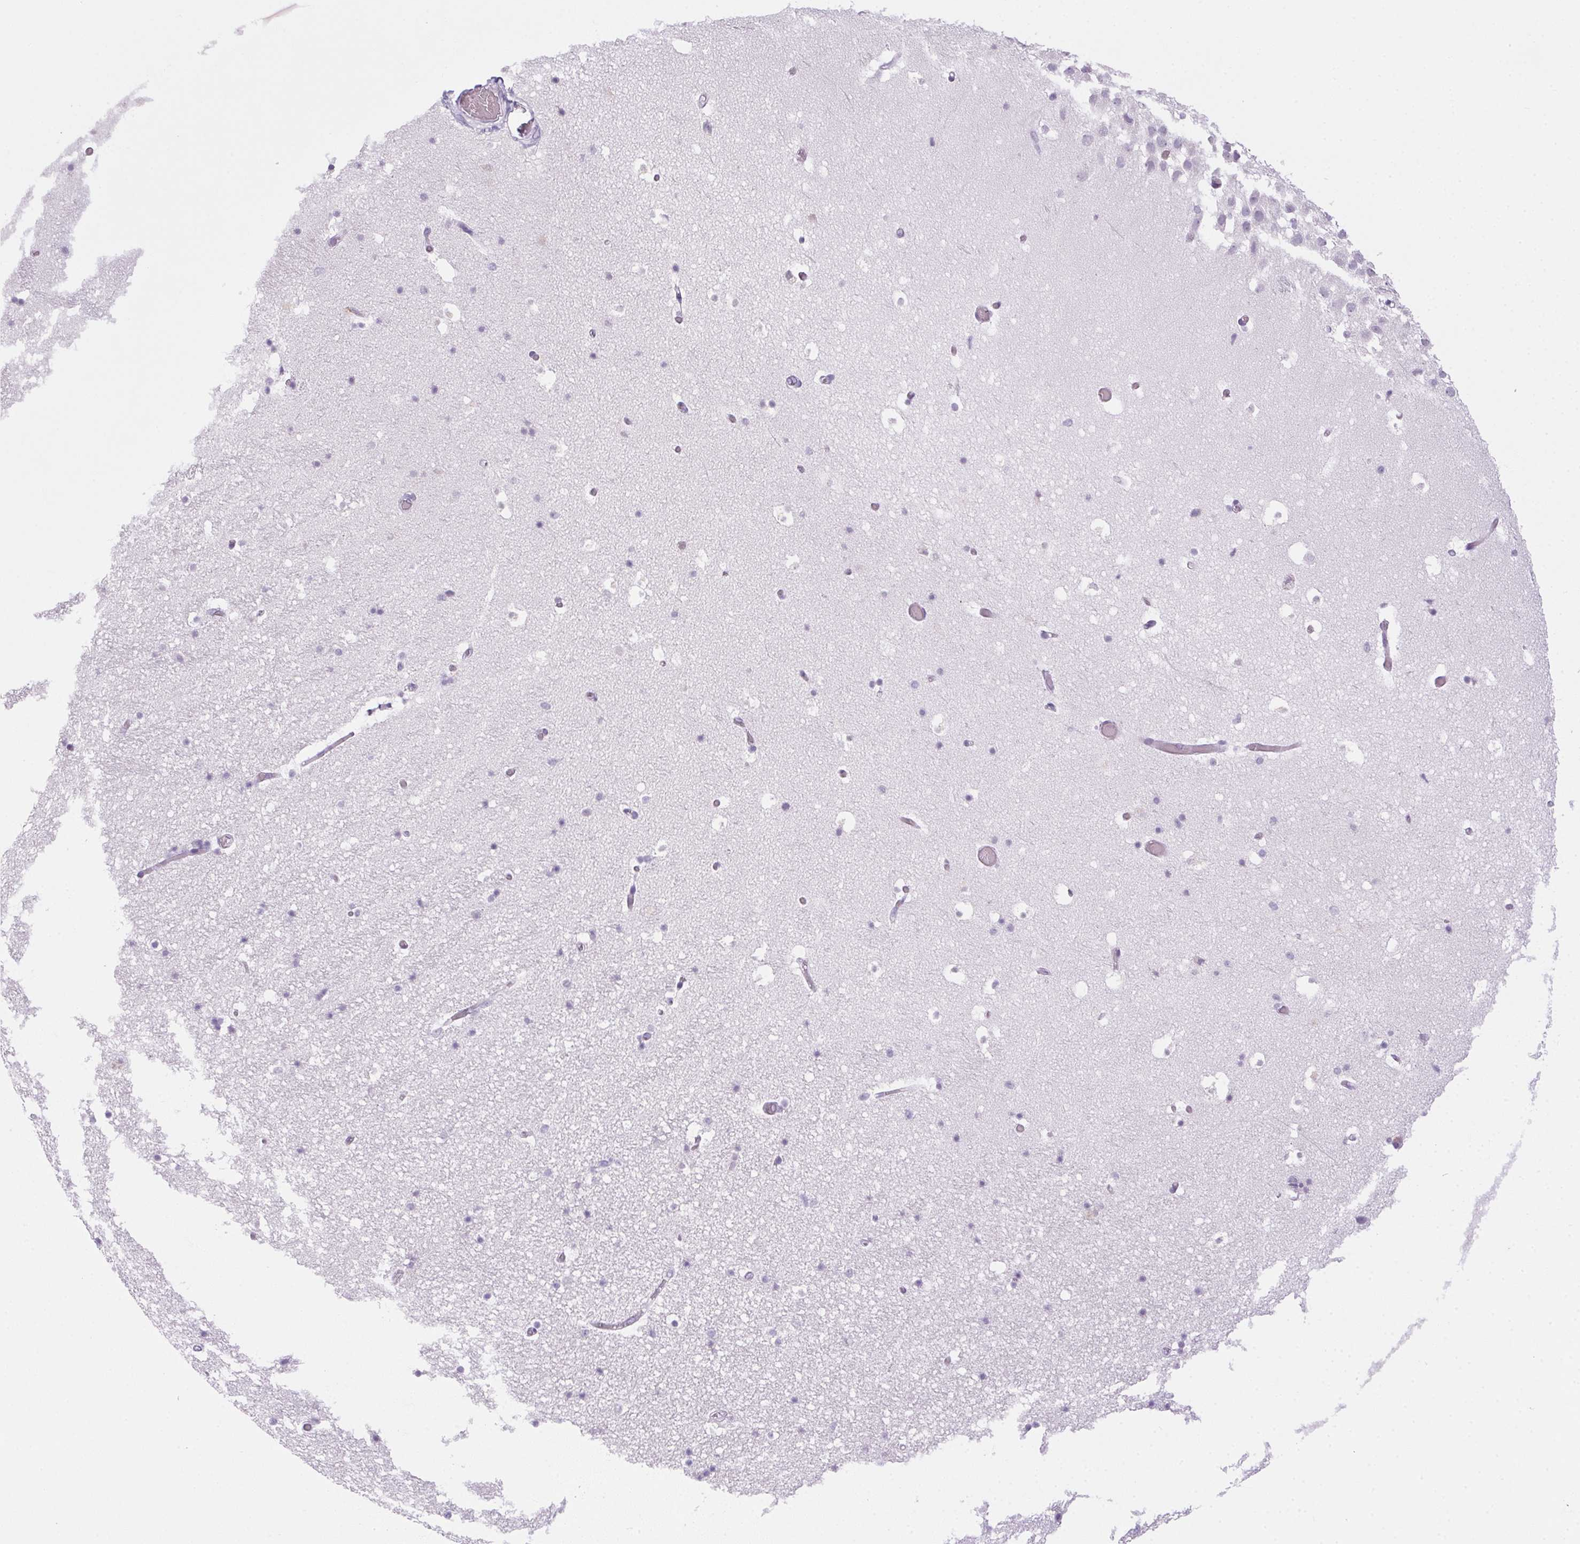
{"staining": {"intensity": "negative", "quantity": "none", "location": "none"}, "tissue": "hippocampus", "cell_type": "Glial cells", "image_type": "normal", "snomed": [{"axis": "morphology", "description": "Normal tissue, NOS"}, {"axis": "topography", "description": "Hippocampus"}], "caption": "Protein analysis of unremarkable hippocampus demonstrates no significant positivity in glial cells.", "gene": "POPDC2", "patient": {"sex": "male", "age": 26}}